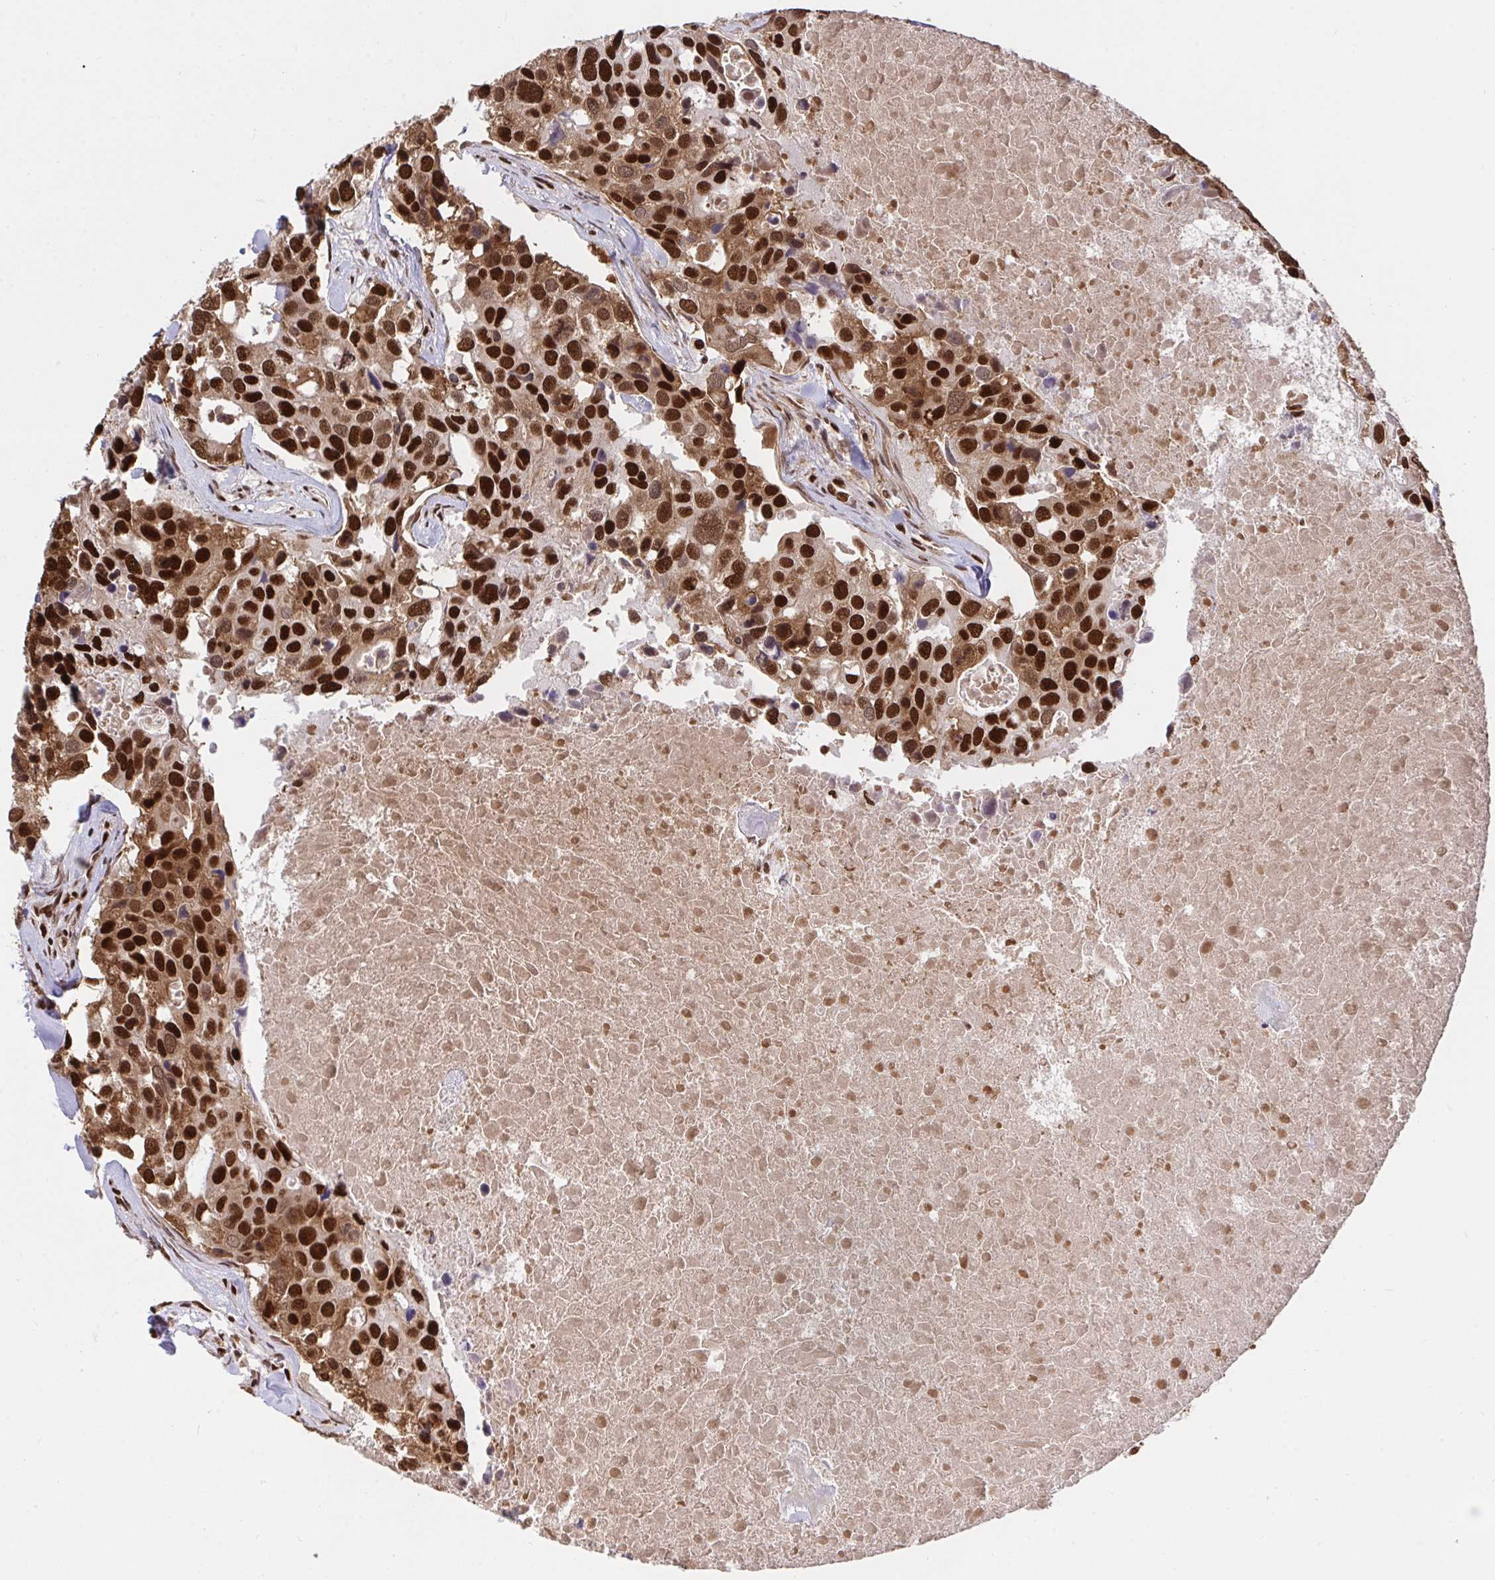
{"staining": {"intensity": "strong", "quantity": ">75%", "location": "cytoplasmic/membranous,nuclear"}, "tissue": "breast cancer", "cell_type": "Tumor cells", "image_type": "cancer", "snomed": [{"axis": "morphology", "description": "Duct carcinoma"}, {"axis": "topography", "description": "Breast"}], "caption": "Invasive ductal carcinoma (breast) stained with immunohistochemistry demonstrates strong cytoplasmic/membranous and nuclear staining in approximately >75% of tumor cells.", "gene": "HNRNPL", "patient": {"sex": "female", "age": 83}}